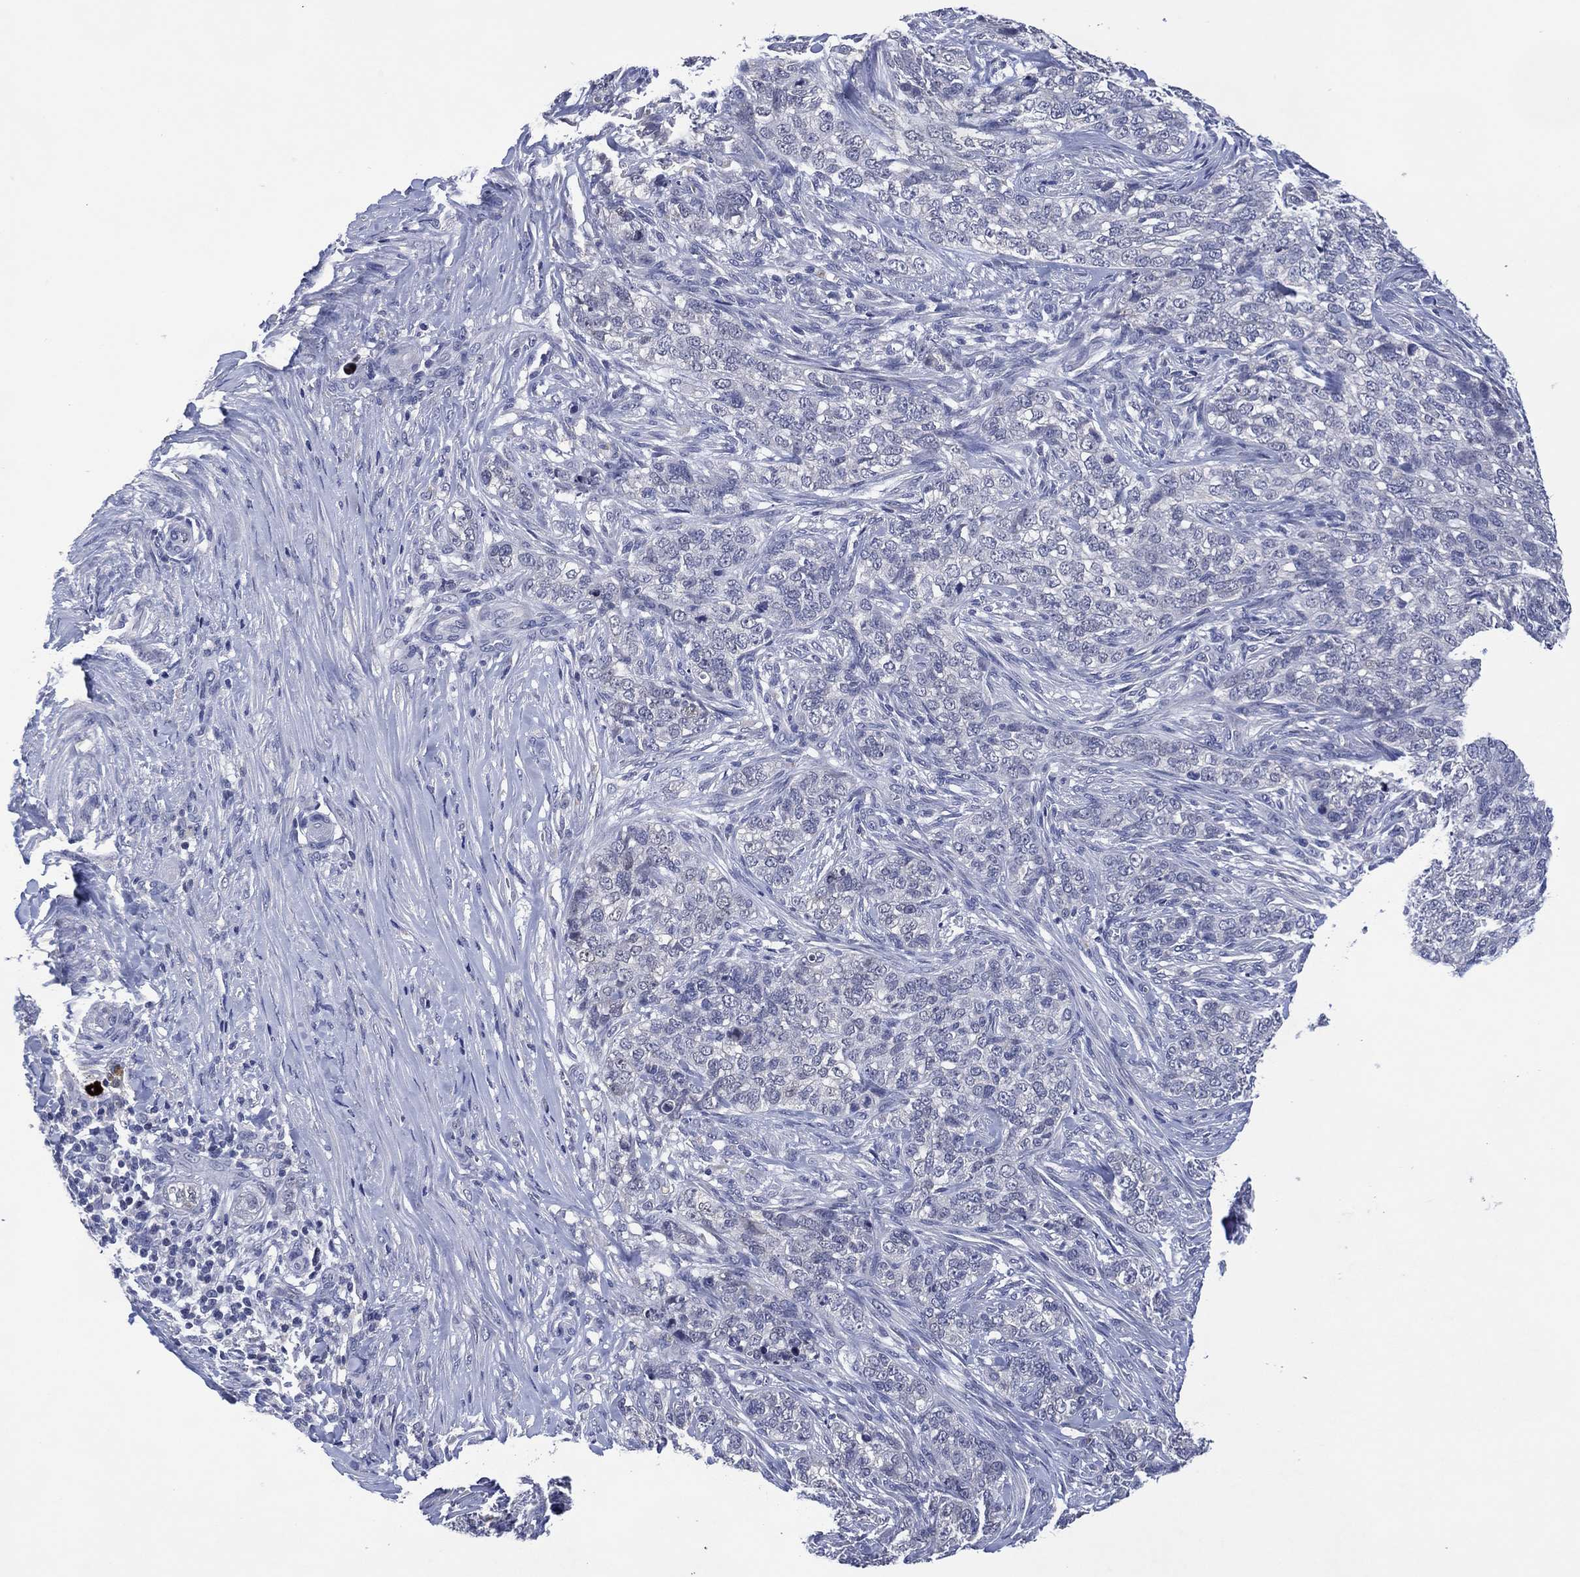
{"staining": {"intensity": "negative", "quantity": "none", "location": "none"}, "tissue": "skin cancer", "cell_type": "Tumor cells", "image_type": "cancer", "snomed": [{"axis": "morphology", "description": "Basal cell carcinoma"}, {"axis": "topography", "description": "Skin"}], "caption": "The immunohistochemistry (IHC) micrograph has no significant expression in tumor cells of skin cancer tissue.", "gene": "USP26", "patient": {"sex": "female", "age": 69}}